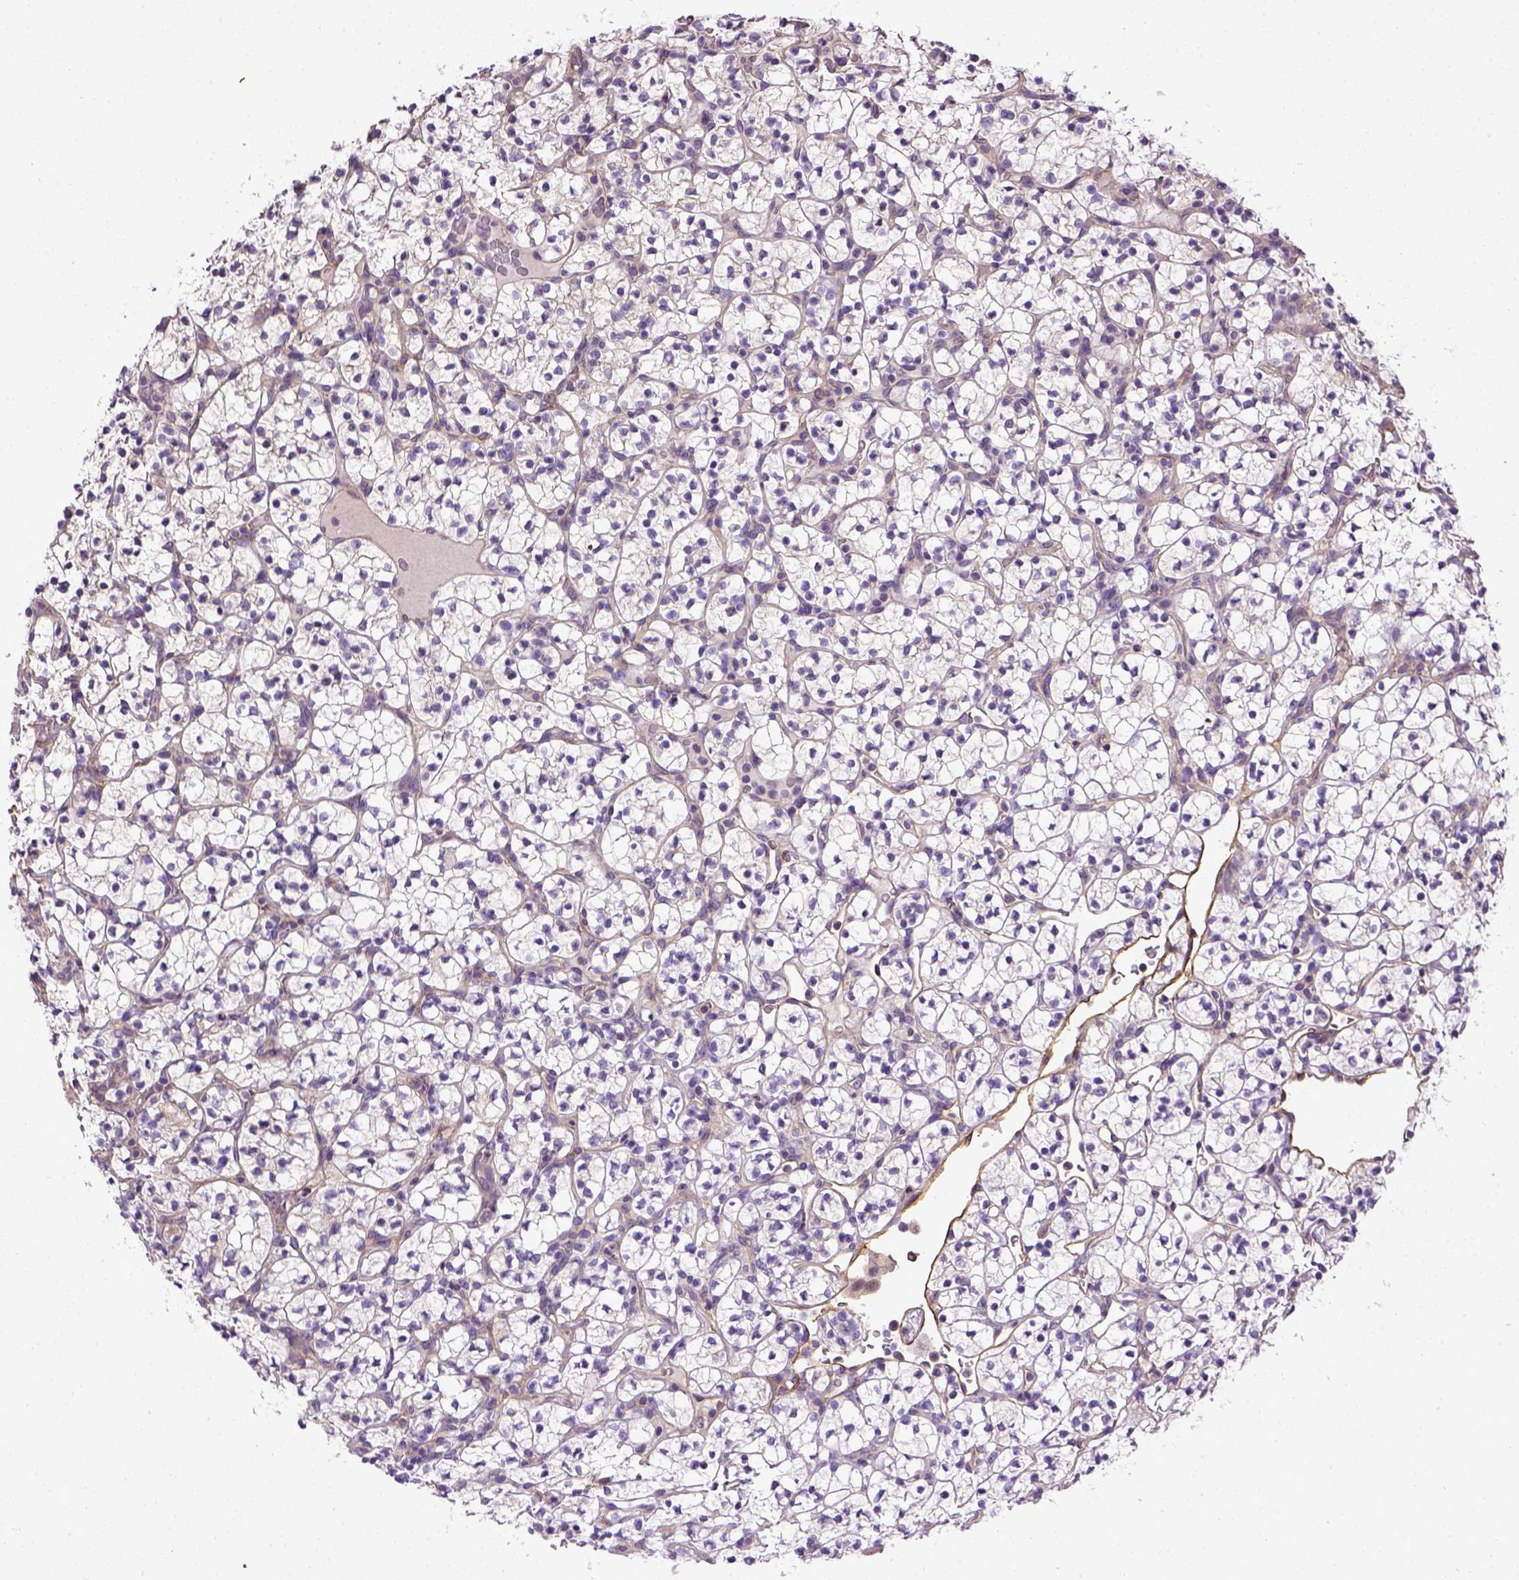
{"staining": {"intensity": "negative", "quantity": "none", "location": "none"}, "tissue": "renal cancer", "cell_type": "Tumor cells", "image_type": "cancer", "snomed": [{"axis": "morphology", "description": "Adenocarcinoma, NOS"}, {"axis": "topography", "description": "Kidney"}], "caption": "The micrograph reveals no significant expression in tumor cells of renal cancer. (Stains: DAB (3,3'-diaminobenzidine) immunohistochemistry (IHC) with hematoxylin counter stain, Microscopy: brightfield microscopy at high magnification).", "gene": "ENG", "patient": {"sex": "female", "age": 89}}